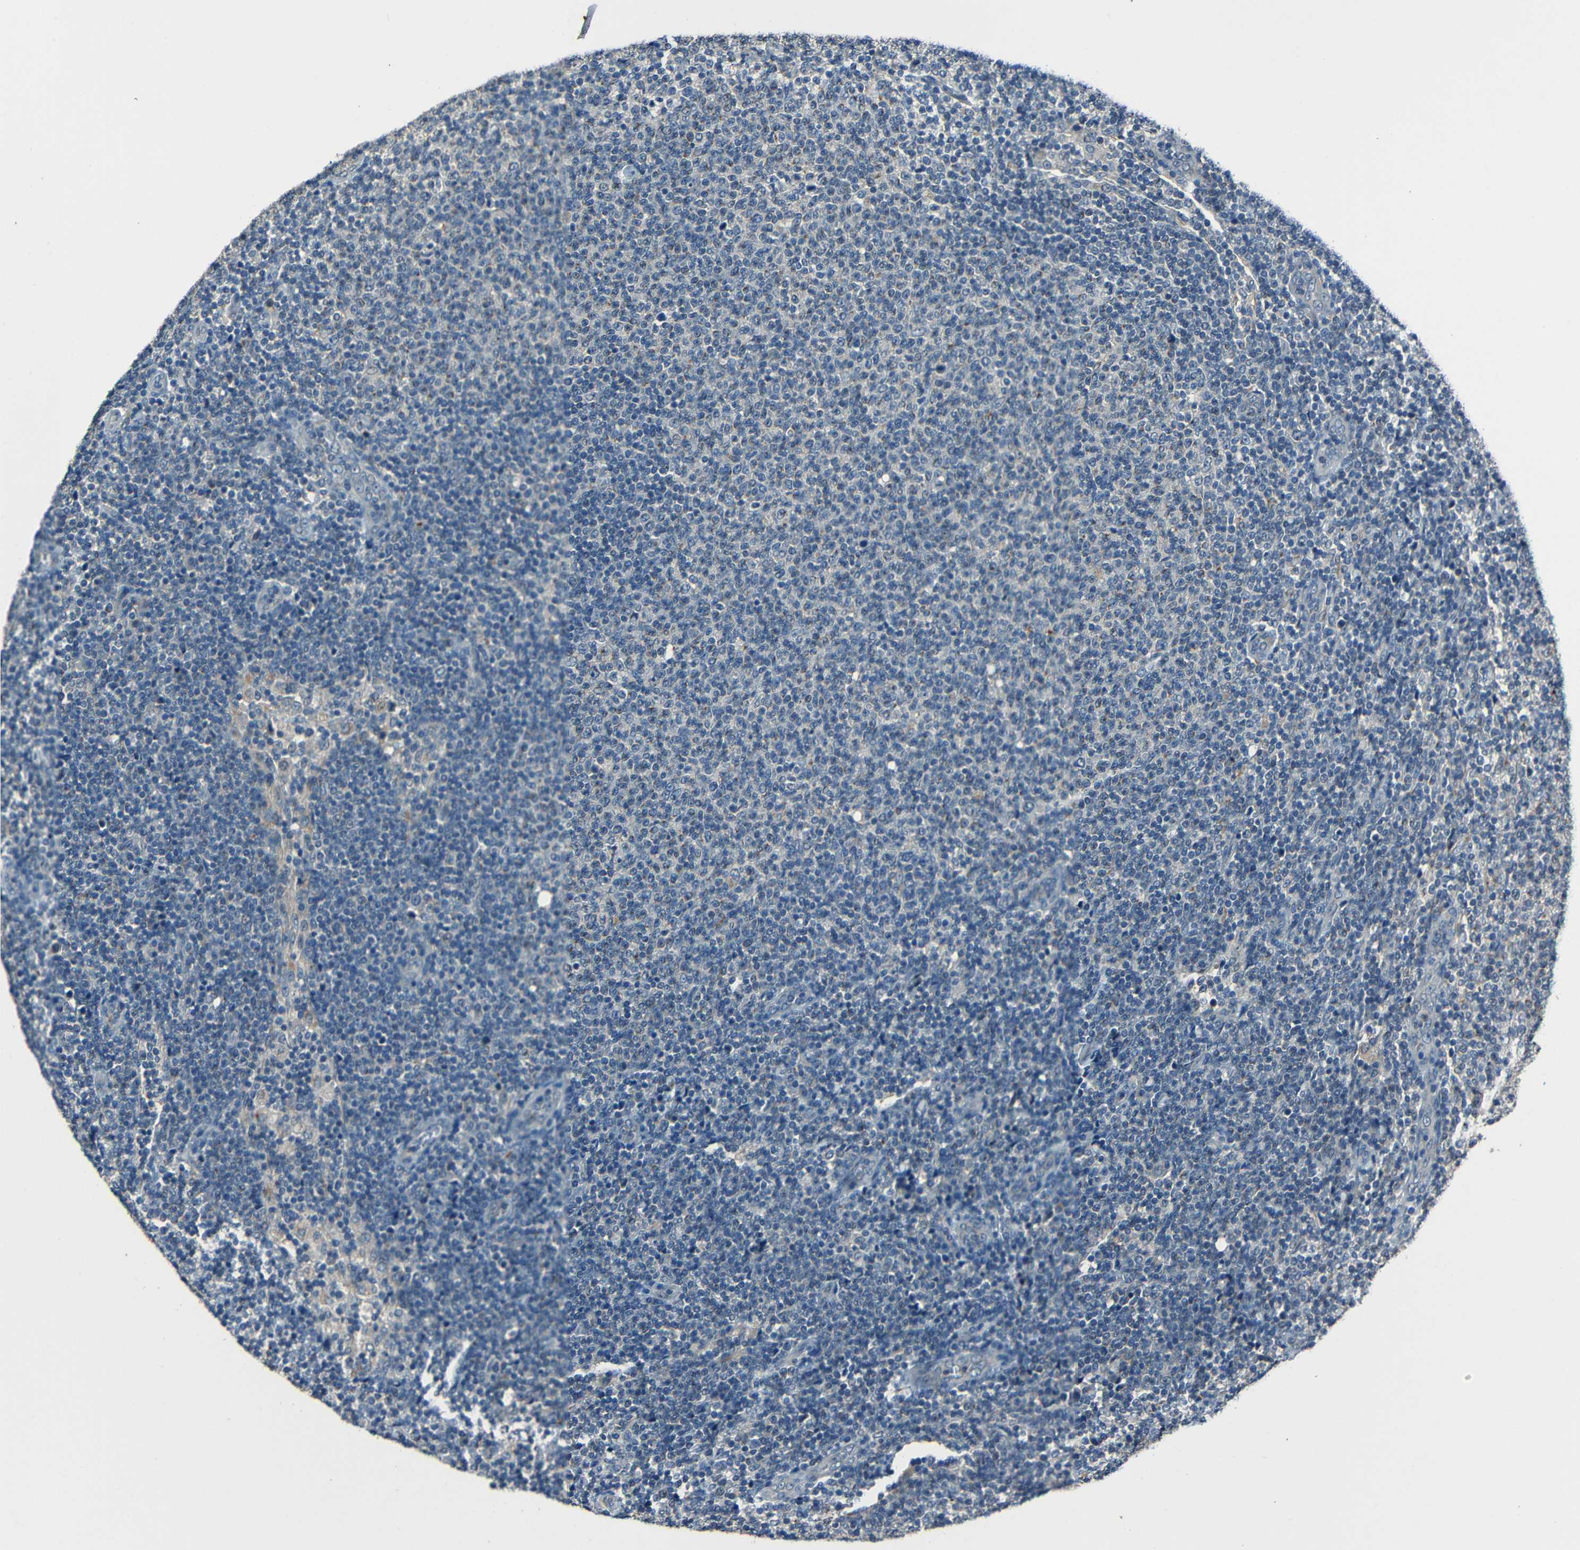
{"staining": {"intensity": "negative", "quantity": "none", "location": "none"}, "tissue": "lymphoma", "cell_type": "Tumor cells", "image_type": "cancer", "snomed": [{"axis": "morphology", "description": "Malignant lymphoma, non-Hodgkin's type, Low grade"}, {"axis": "topography", "description": "Lymph node"}], "caption": "Photomicrograph shows no significant protein positivity in tumor cells of lymphoma.", "gene": "SLA", "patient": {"sex": "male", "age": 66}}